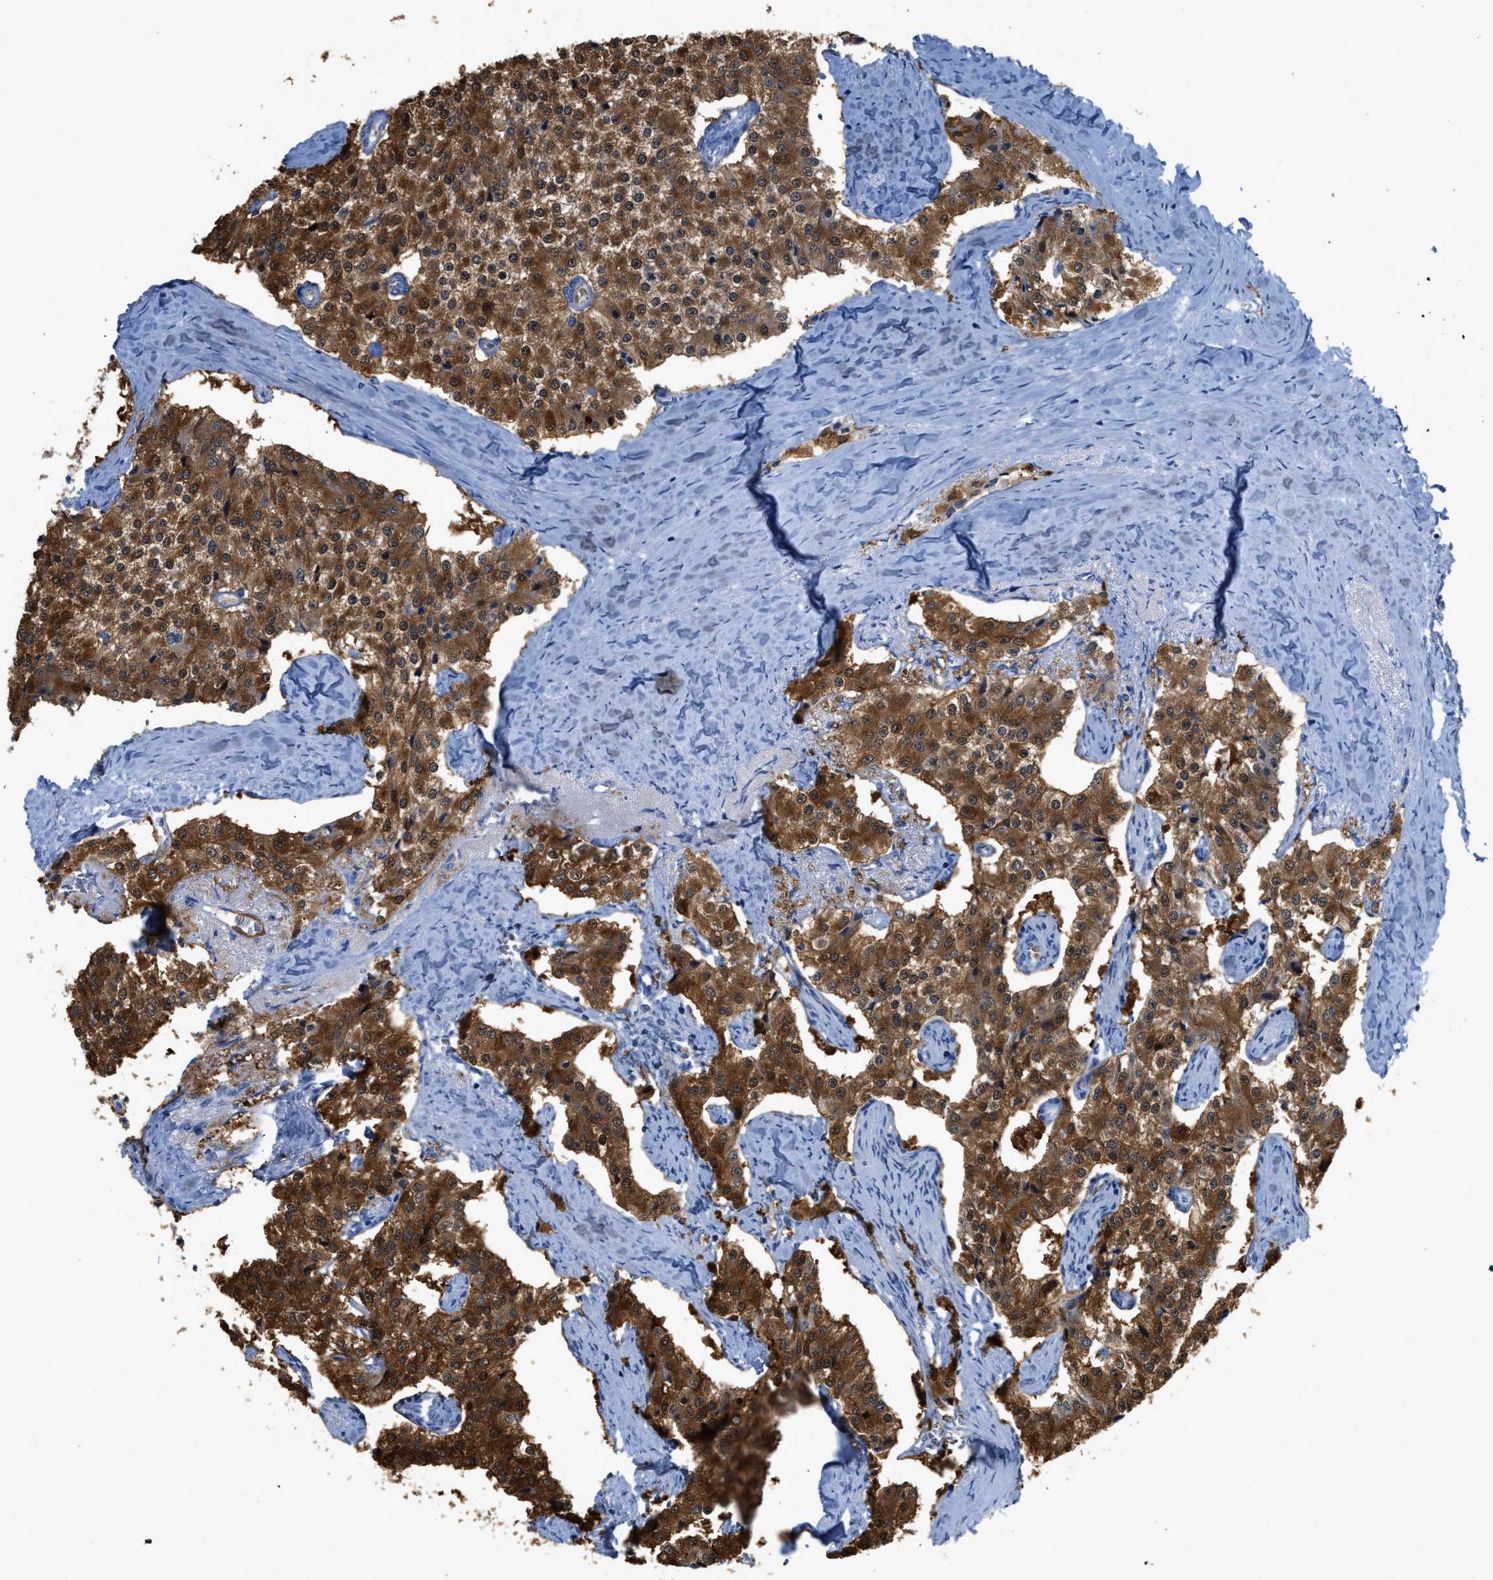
{"staining": {"intensity": "strong", "quantity": ">75%", "location": "cytoplasmic/membranous"}, "tissue": "carcinoid", "cell_type": "Tumor cells", "image_type": "cancer", "snomed": [{"axis": "morphology", "description": "Carcinoid, malignant, NOS"}, {"axis": "topography", "description": "Colon"}], "caption": "Immunohistochemical staining of malignant carcinoid reveals high levels of strong cytoplasmic/membranous protein staining in approximately >75% of tumor cells.", "gene": "CRYM", "patient": {"sex": "female", "age": 52}}